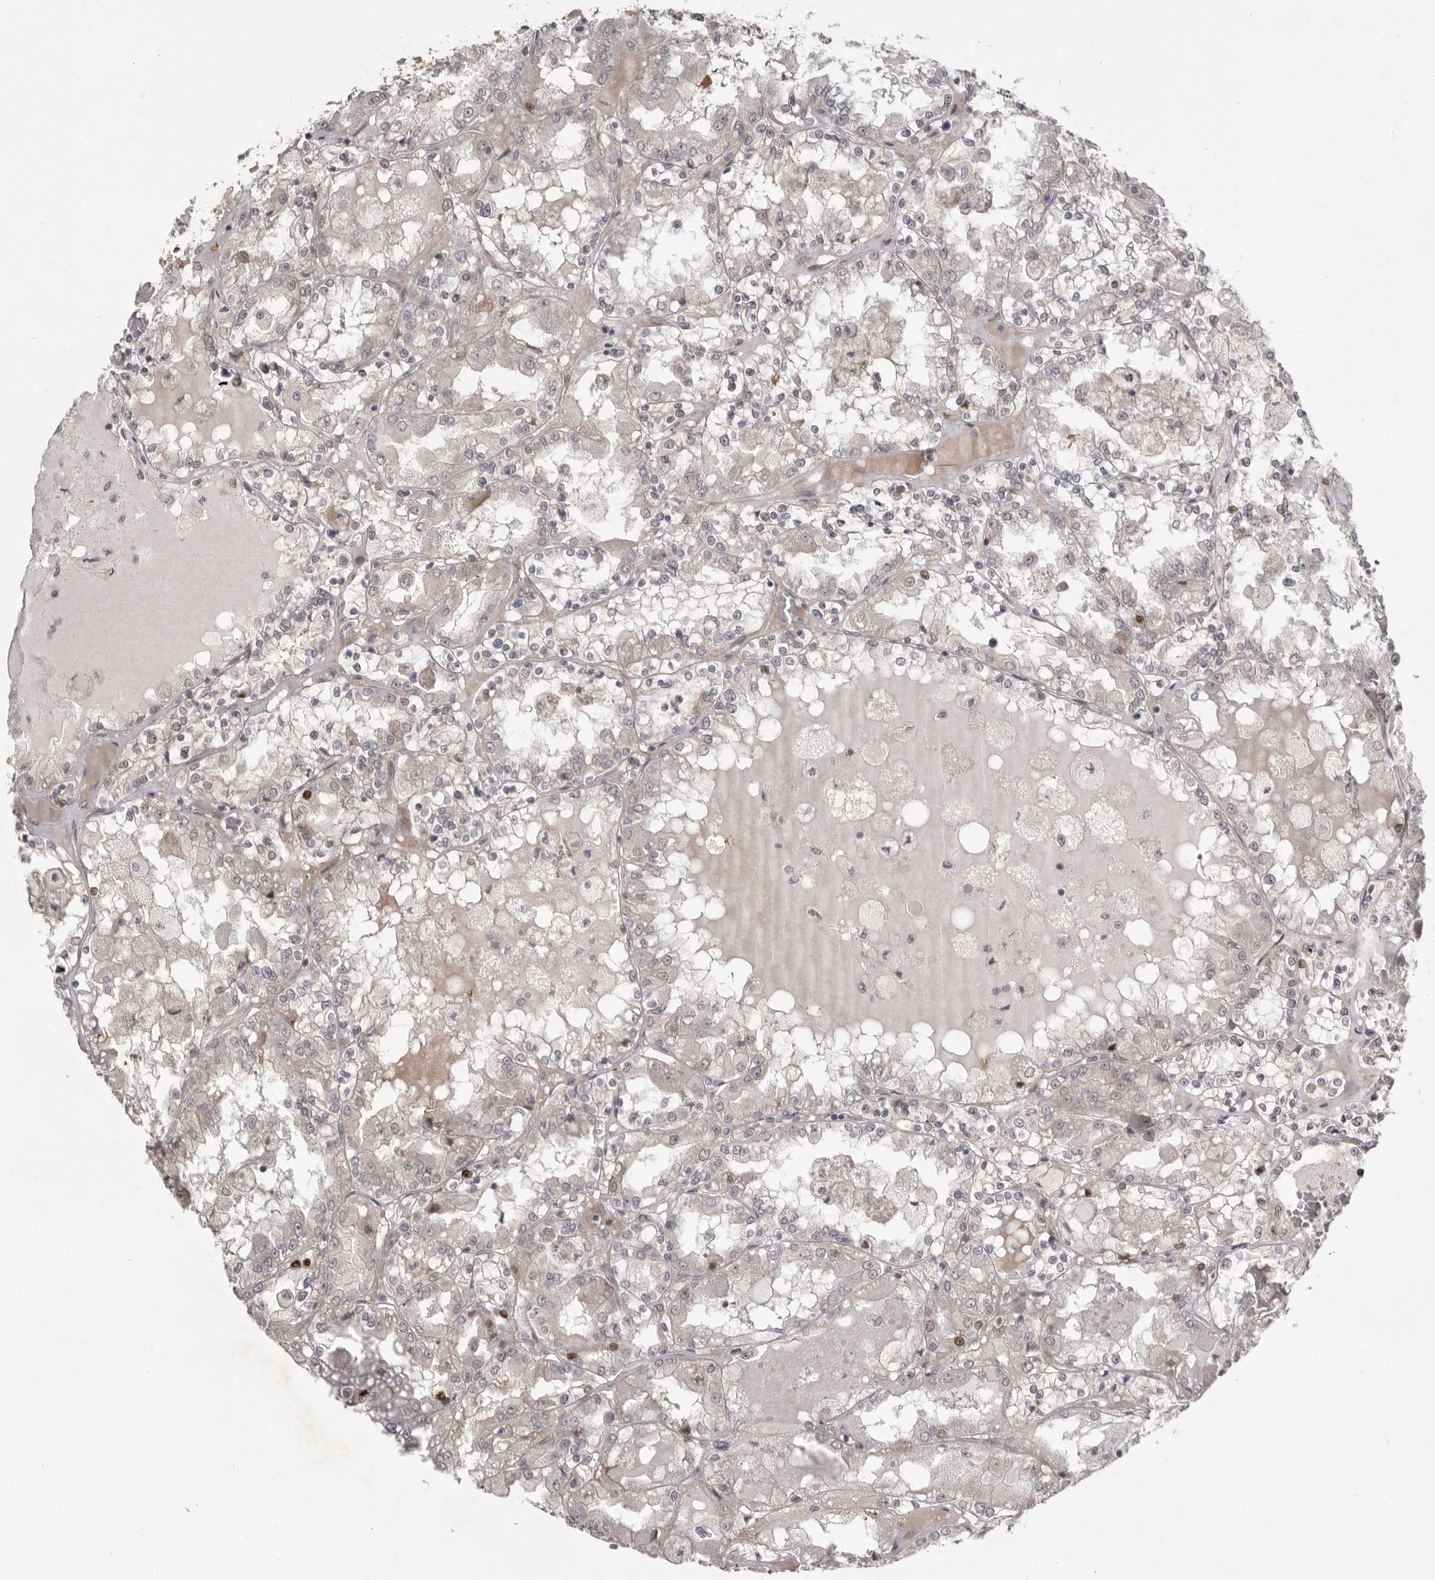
{"staining": {"intensity": "moderate", "quantity": "<25%", "location": "nuclear"}, "tissue": "renal cancer", "cell_type": "Tumor cells", "image_type": "cancer", "snomed": [{"axis": "morphology", "description": "Adenocarcinoma, NOS"}, {"axis": "topography", "description": "Kidney"}], "caption": "Immunohistochemical staining of adenocarcinoma (renal) shows moderate nuclear protein positivity in about <25% of tumor cells.", "gene": "NSUN4", "patient": {"sex": "female", "age": 56}}